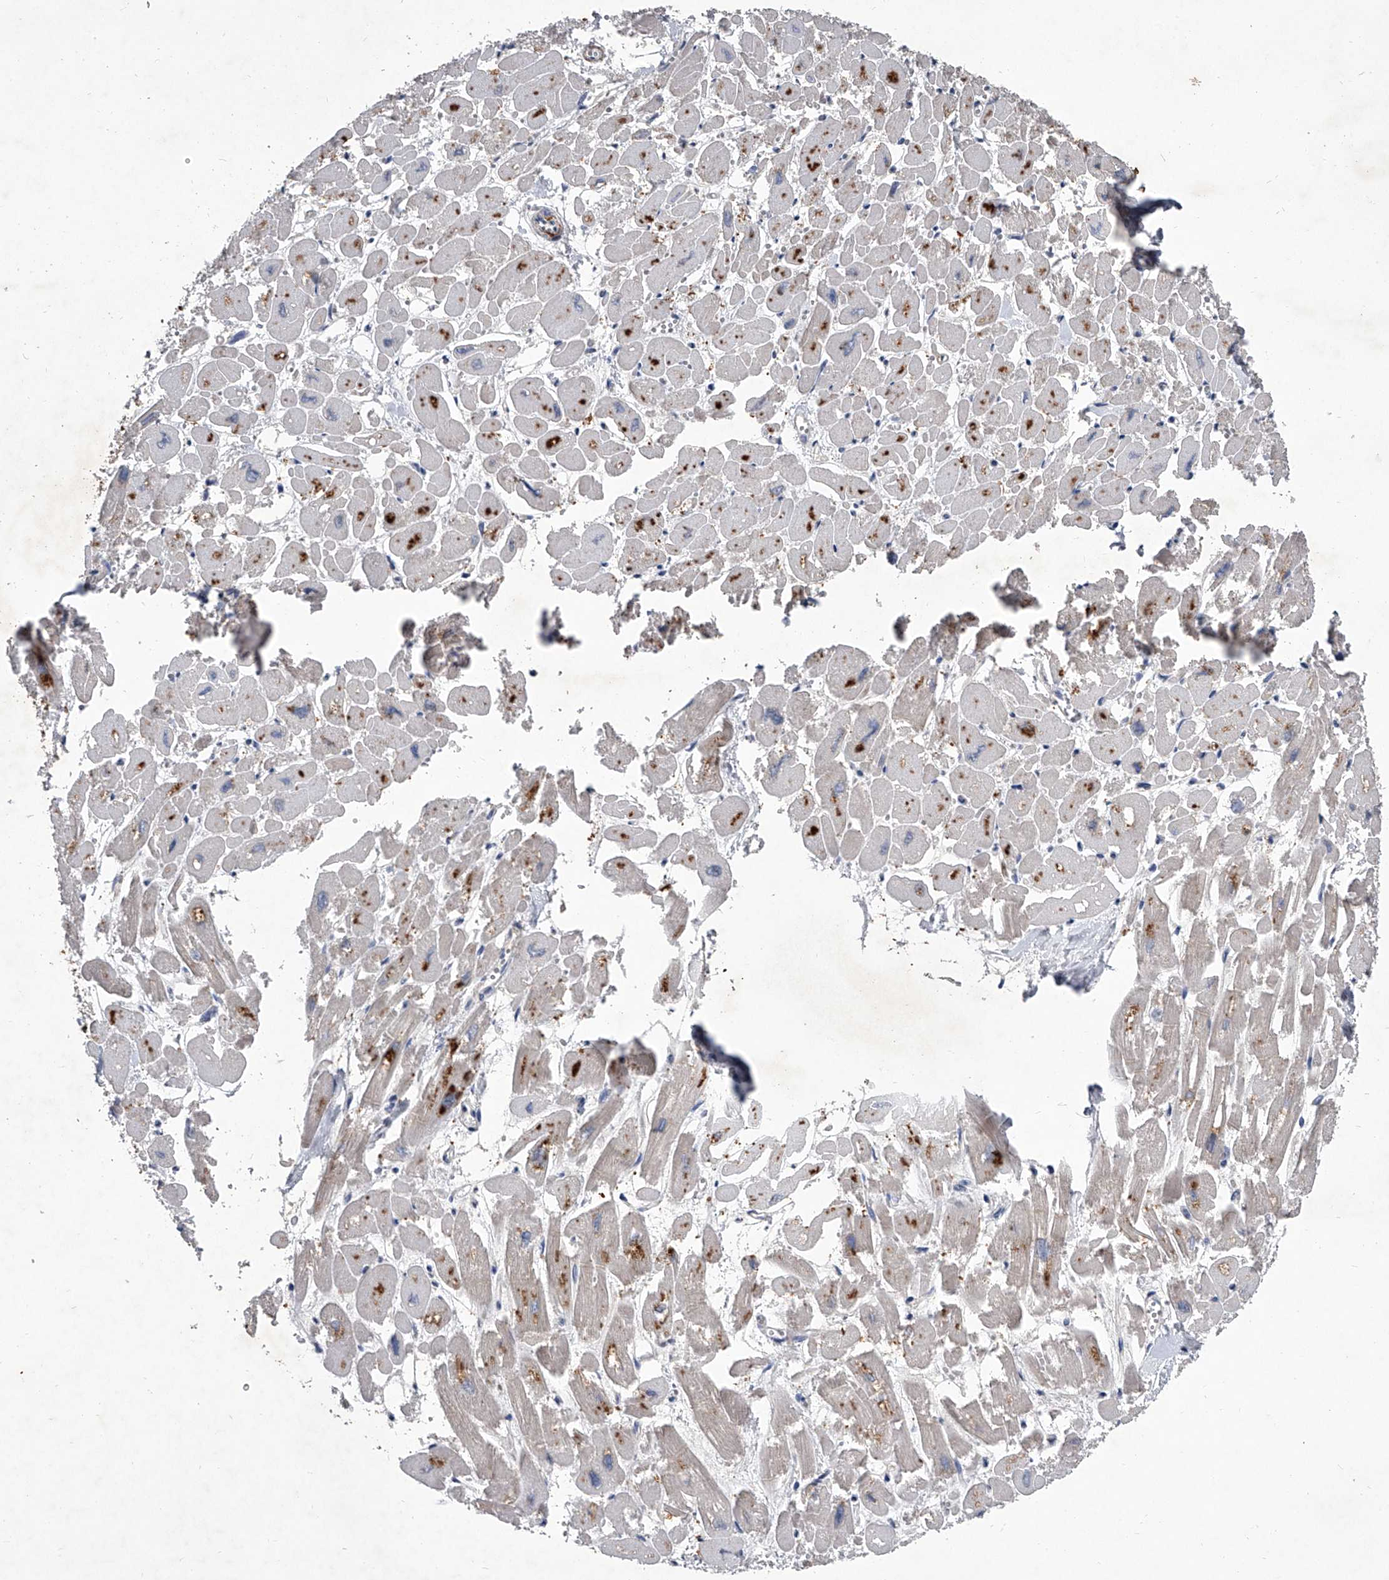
{"staining": {"intensity": "moderate", "quantity": "<25%", "location": "cytoplasmic/membranous"}, "tissue": "heart muscle", "cell_type": "Cardiomyocytes", "image_type": "normal", "snomed": [{"axis": "morphology", "description": "Normal tissue, NOS"}, {"axis": "topography", "description": "Heart"}], "caption": "Moderate cytoplasmic/membranous positivity for a protein is appreciated in about <25% of cardiomyocytes of normal heart muscle using immunohistochemistry (IHC).", "gene": "C5", "patient": {"sex": "male", "age": 54}}